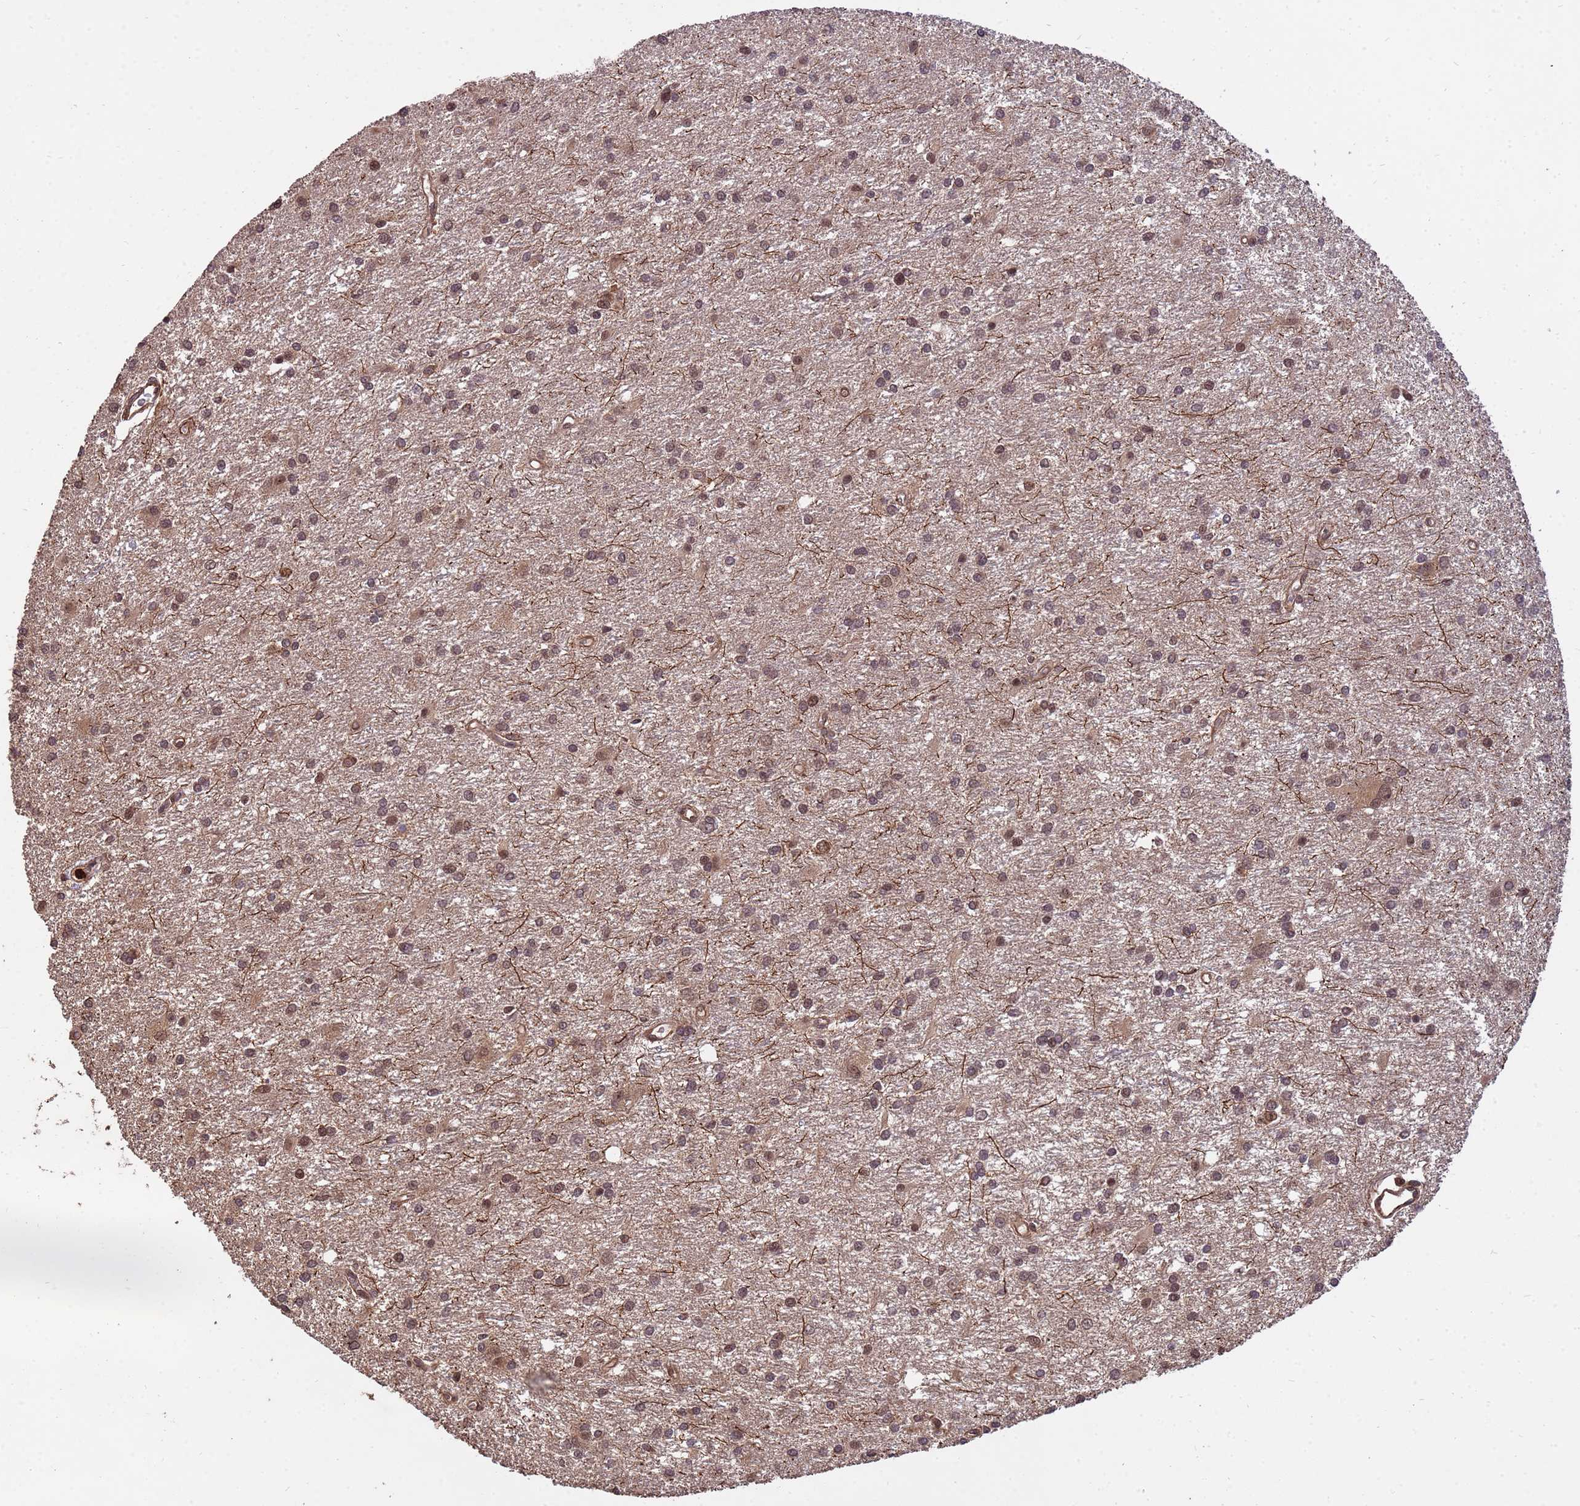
{"staining": {"intensity": "moderate", "quantity": ">75%", "location": "nuclear"}, "tissue": "glioma", "cell_type": "Tumor cells", "image_type": "cancer", "snomed": [{"axis": "morphology", "description": "Glioma, malignant, High grade"}, {"axis": "topography", "description": "Brain"}], "caption": "The micrograph displays staining of glioma, revealing moderate nuclear protein staining (brown color) within tumor cells.", "gene": "ZNF619", "patient": {"sex": "female", "age": 50}}